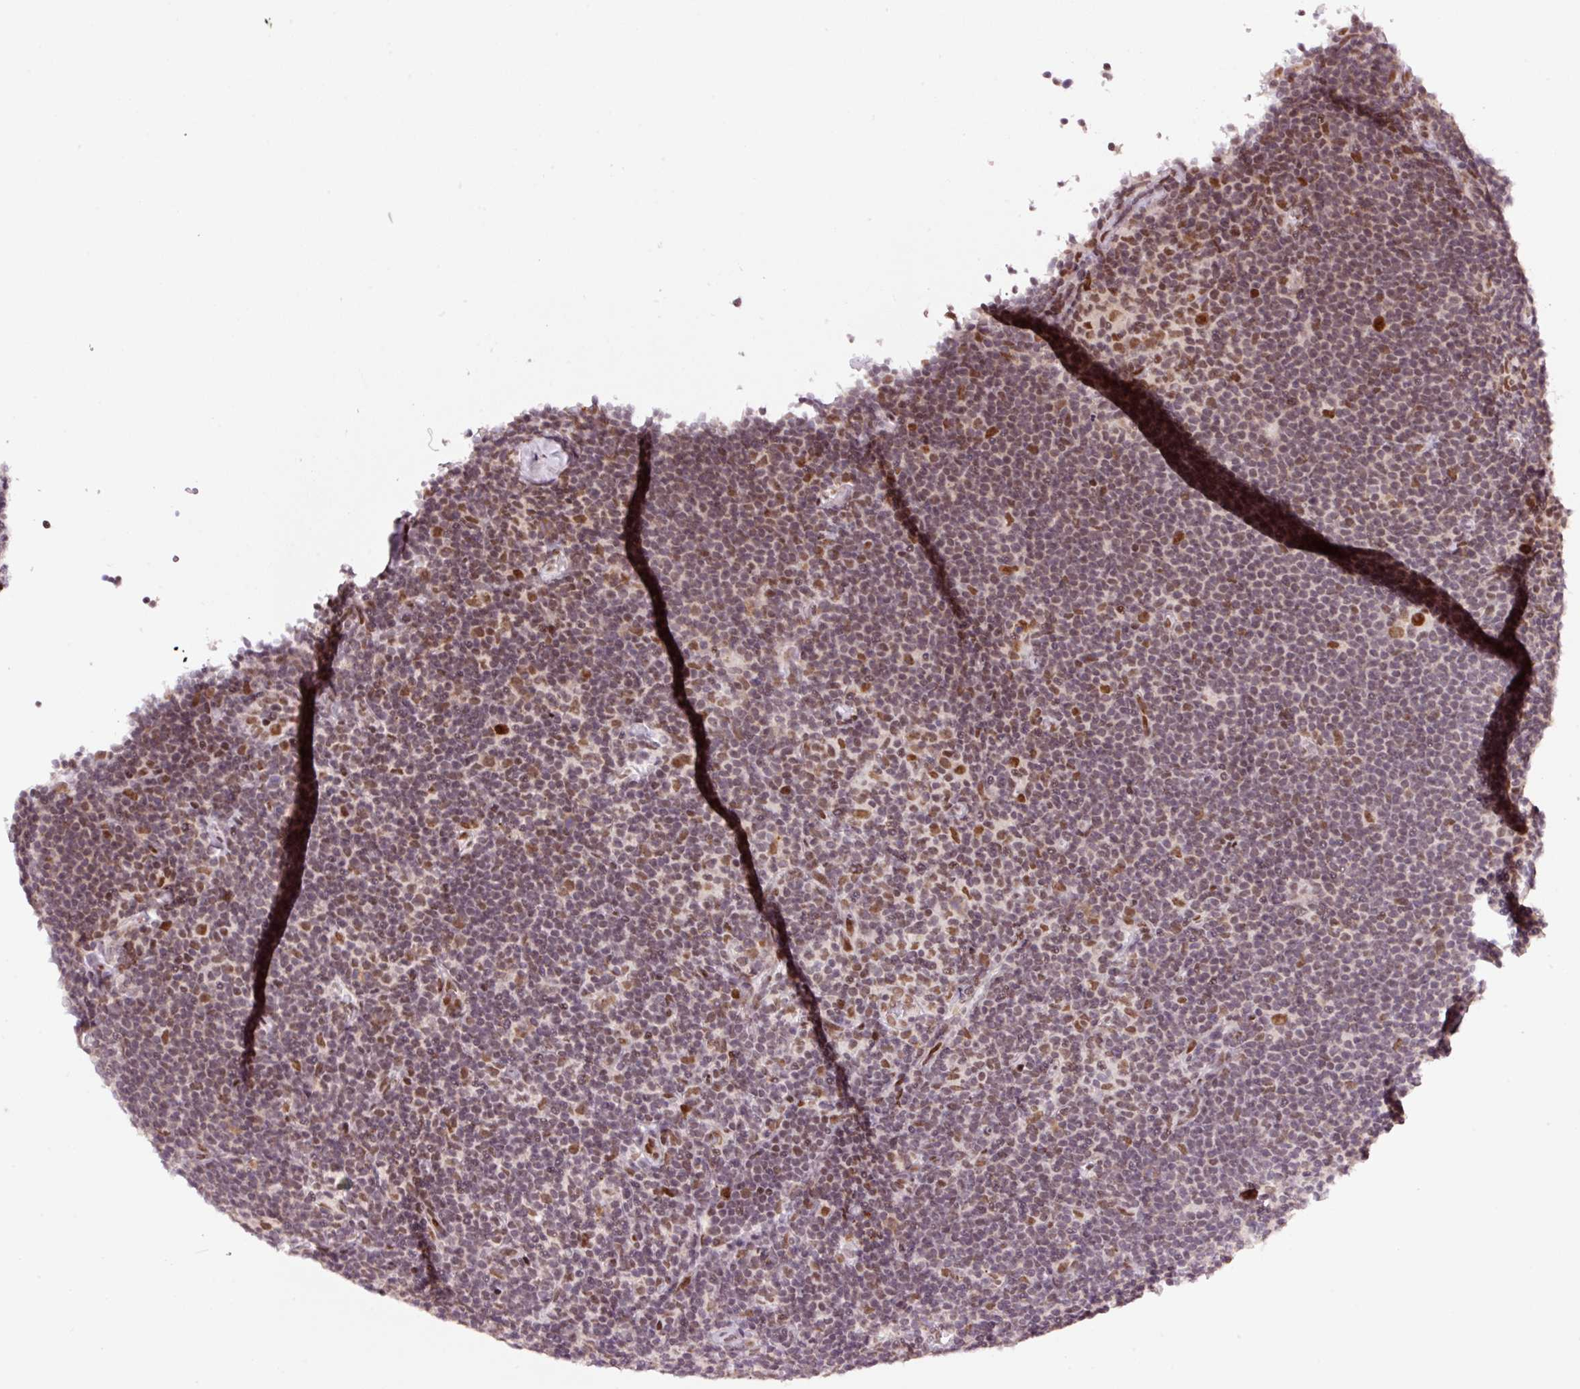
{"staining": {"intensity": "moderate", "quantity": "25%-75%", "location": "nuclear"}, "tissue": "lymphoma", "cell_type": "Tumor cells", "image_type": "cancer", "snomed": [{"axis": "morphology", "description": "Hodgkin's disease, NOS"}, {"axis": "topography", "description": "Lymph node"}], "caption": "Moderate nuclear expression for a protein is seen in about 25%-75% of tumor cells of Hodgkin's disease using IHC.", "gene": "CCNL2", "patient": {"sex": "female", "age": 57}}